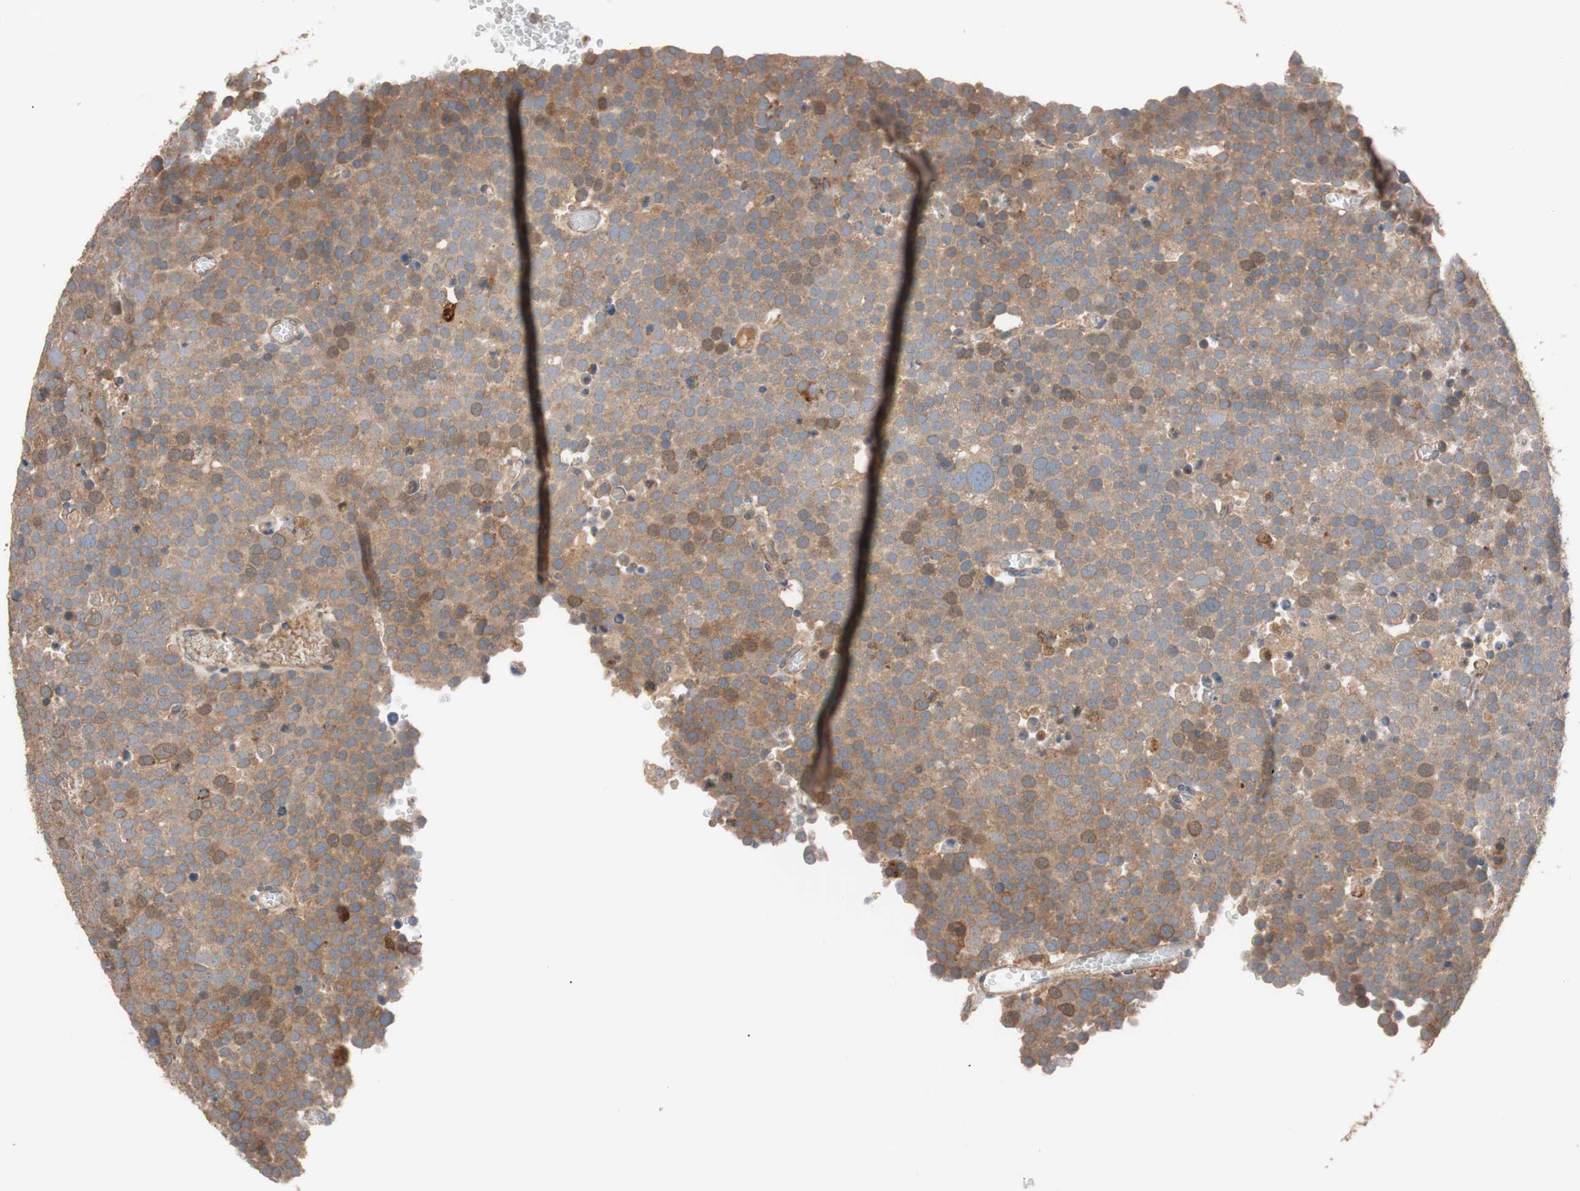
{"staining": {"intensity": "moderate", "quantity": ">75%", "location": "cytoplasmic/membranous"}, "tissue": "testis cancer", "cell_type": "Tumor cells", "image_type": "cancer", "snomed": [{"axis": "morphology", "description": "Seminoma, NOS"}, {"axis": "topography", "description": "Testis"}], "caption": "About >75% of tumor cells in testis cancer (seminoma) demonstrate moderate cytoplasmic/membranous protein positivity as visualized by brown immunohistochemical staining.", "gene": "SDC4", "patient": {"sex": "male", "age": 71}}